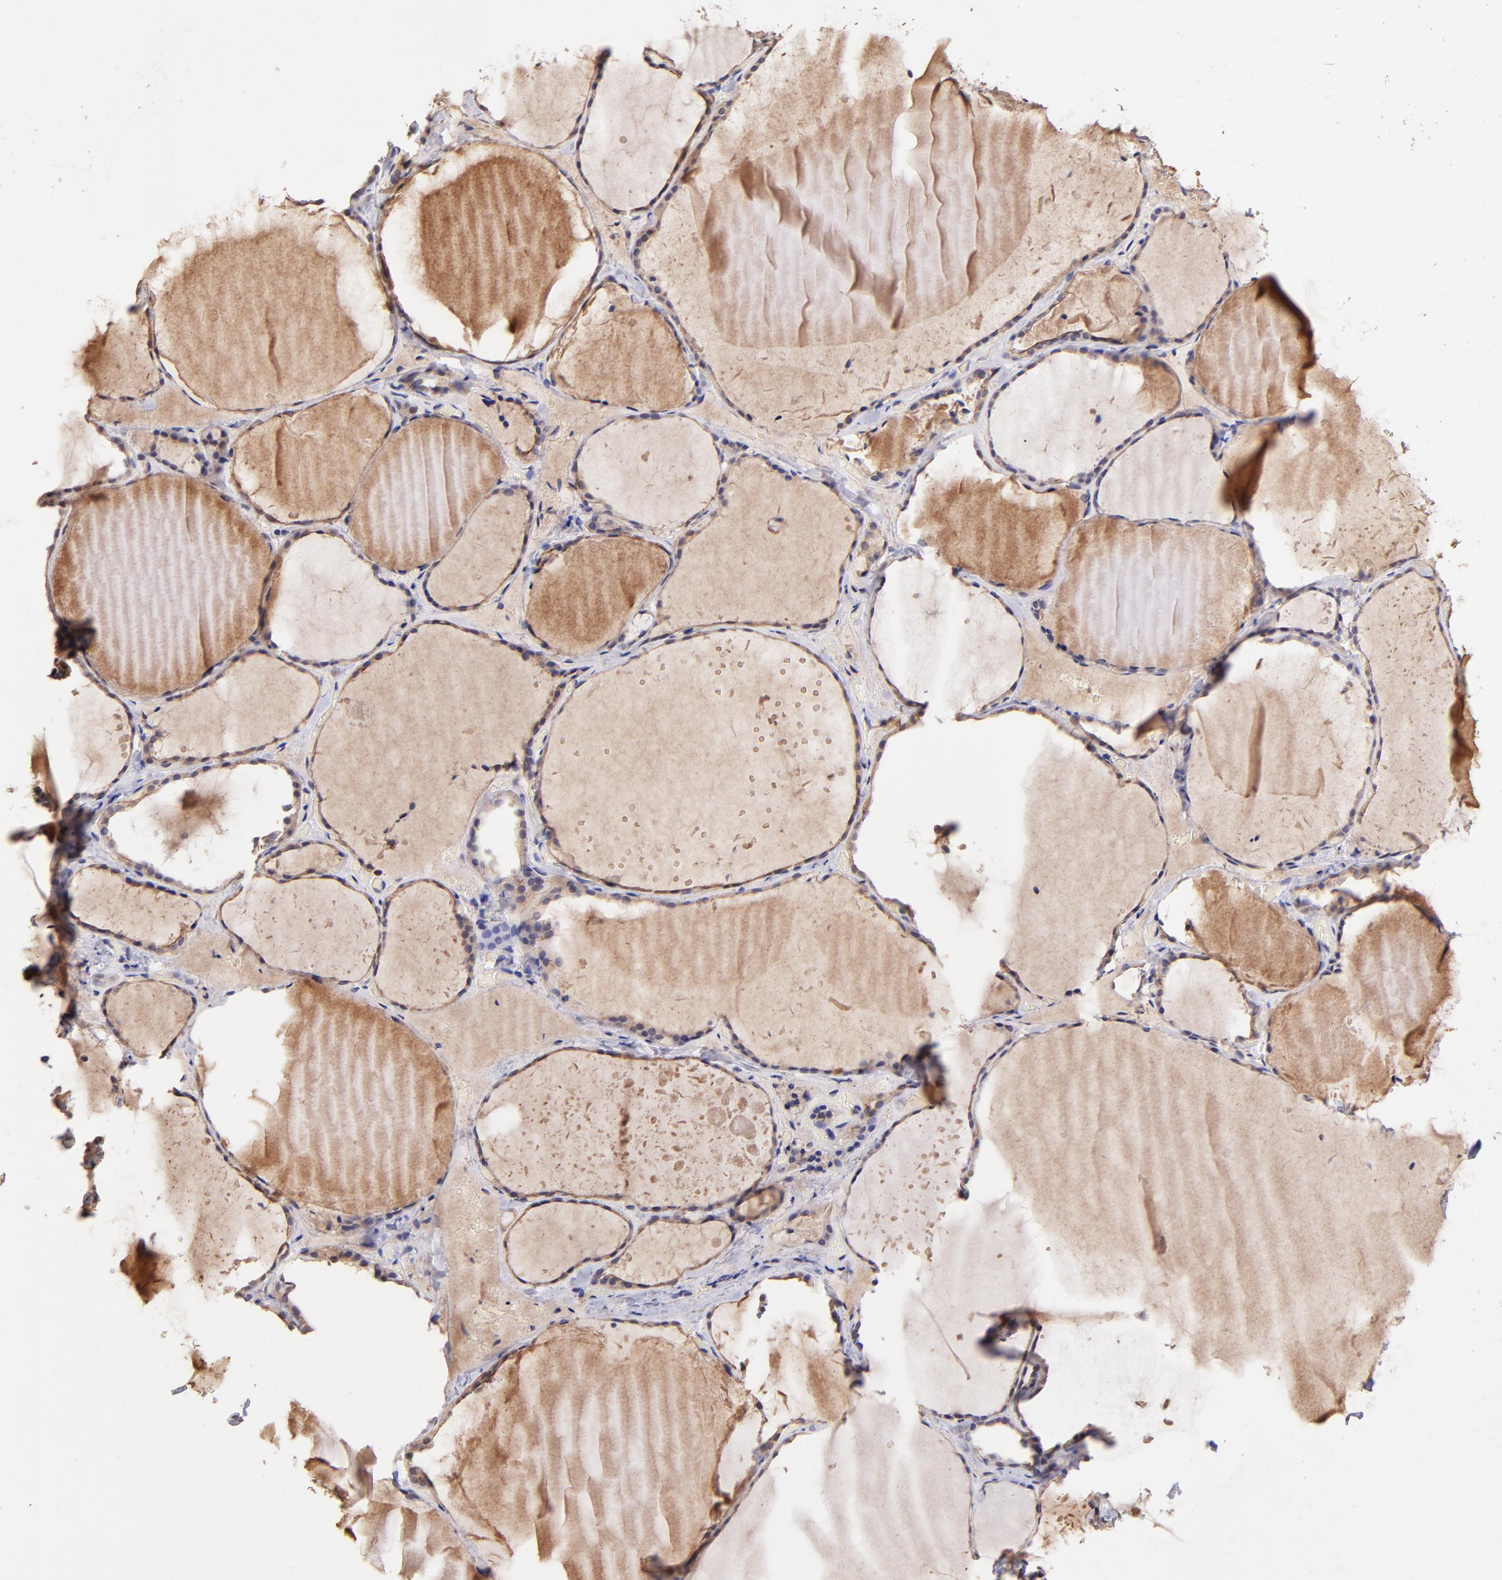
{"staining": {"intensity": "weak", "quantity": ">75%", "location": "cytoplasmic/membranous"}, "tissue": "thyroid gland", "cell_type": "Glandular cells", "image_type": "normal", "snomed": [{"axis": "morphology", "description": "Normal tissue, NOS"}, {"axis": "topography", "description": "Thyroid gland"}], "caption": "Immunohistochemistry histopathology image of normal thyroid gland: thyroid gland stained using IHC demonstrates low levels of weak protein expression localized specifically in the cytoplasmic/membranous of glandular cells, appearing as a cytoplasmic/membranous brown color.", "gene": "RNASEL", "patient": {"sex": "female", "age": 22}}